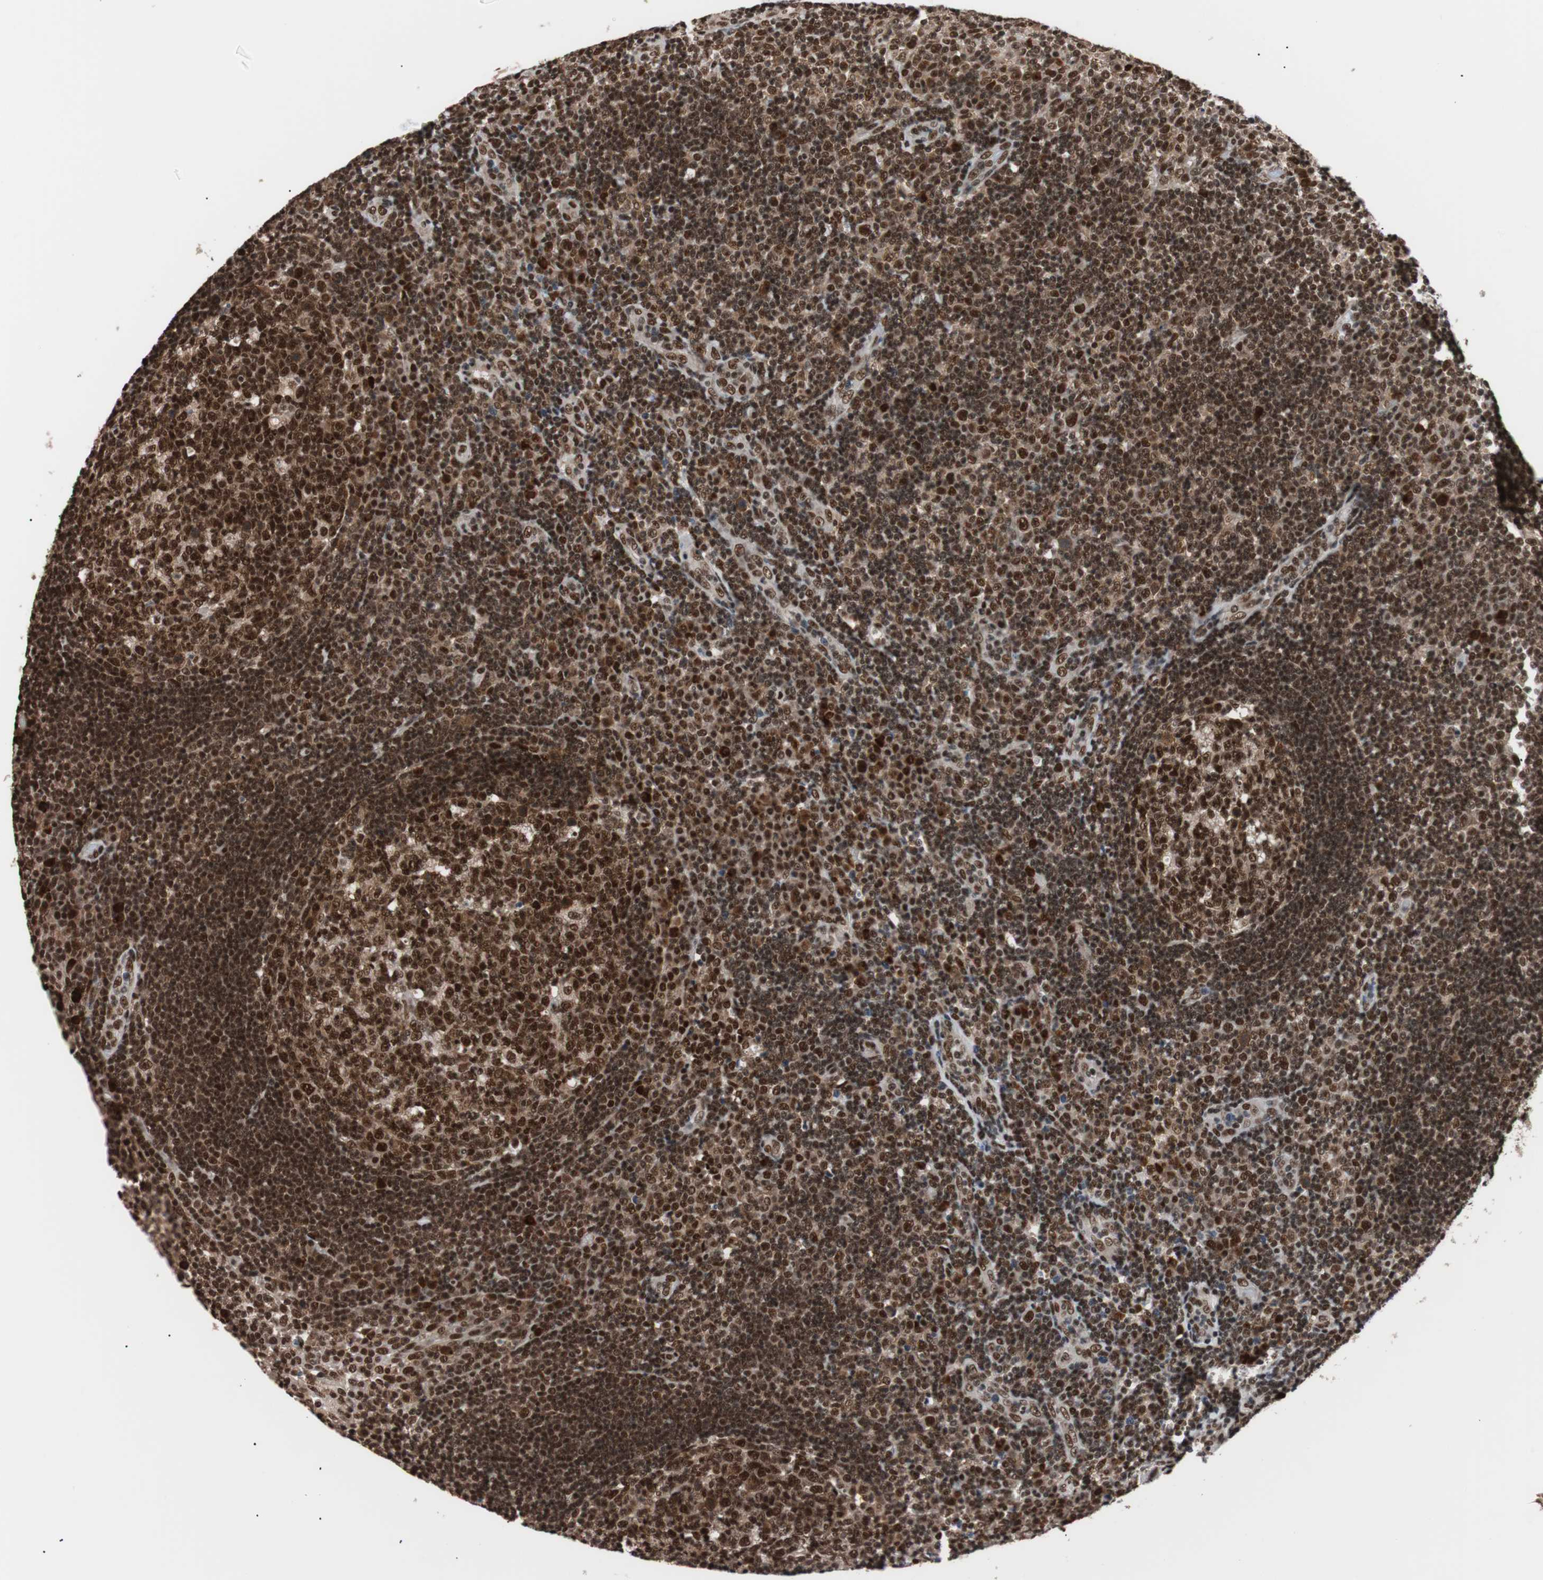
{"staining": {"intensity": "strong", "quantity": ">75%", "location": "nuclear"}, "tissue": "tonsil", "cell_type": "Germinal center cells", "image_type": "normal", "snomed": [{"axis": "morphology", "description": "Normal tissue, NOS"}, {"axis": "topography", "description": "Tonsil"}], "caption": "Benign tonsil shows strong nuclear expression in about >75% of germinal center cells The protein is stained brown, and the nuclei are stained in blue (DAB IHC with brightfield microscopy, high magnification)..", "gene": "CHAMP1", "patient": {"sex": "female", "age": 40}}